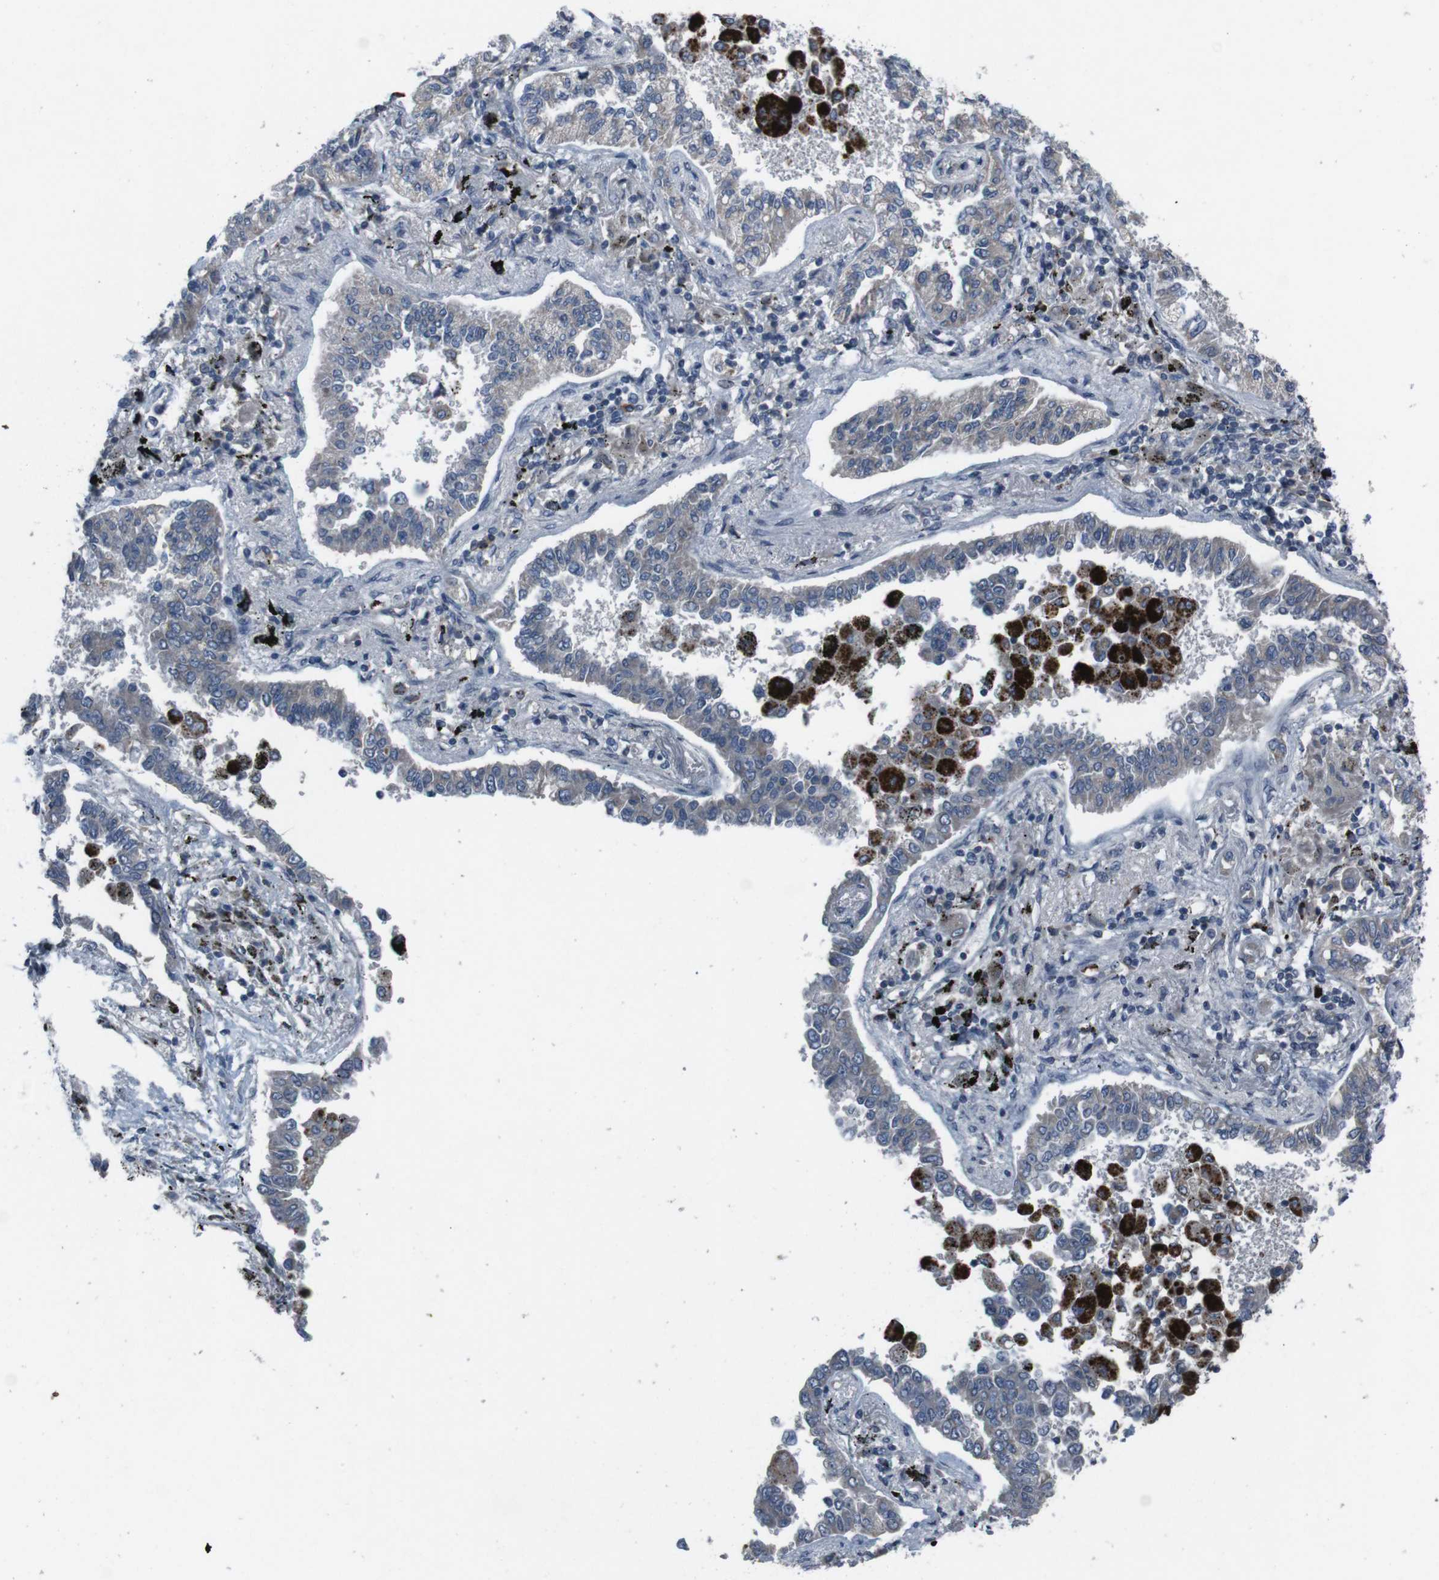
{"staining": {"intensity": "weak", "quantity": ">75%", "location": "cytoplasmic/membranous"}, "tissue": "lung cancer", "cell_type": "Tumor cells", "image_type": "cancer", "snomed": [{"axis": "morphology", "description": "Normal tissue, NOS"}, {"axis": "morphology", "description": "Adenocarcinoma, NOS"}, {"axis": "topography", "description": "Lung"}], "caption": "A photomicrograph showing weak cytoplasmic/membranous positivity in about >75% of tumor cells in lung cancer, as visualized by brown immunohistochemical staining.", "gene": "EFNA5", "patient": {"sex": "male", "age": 59}}